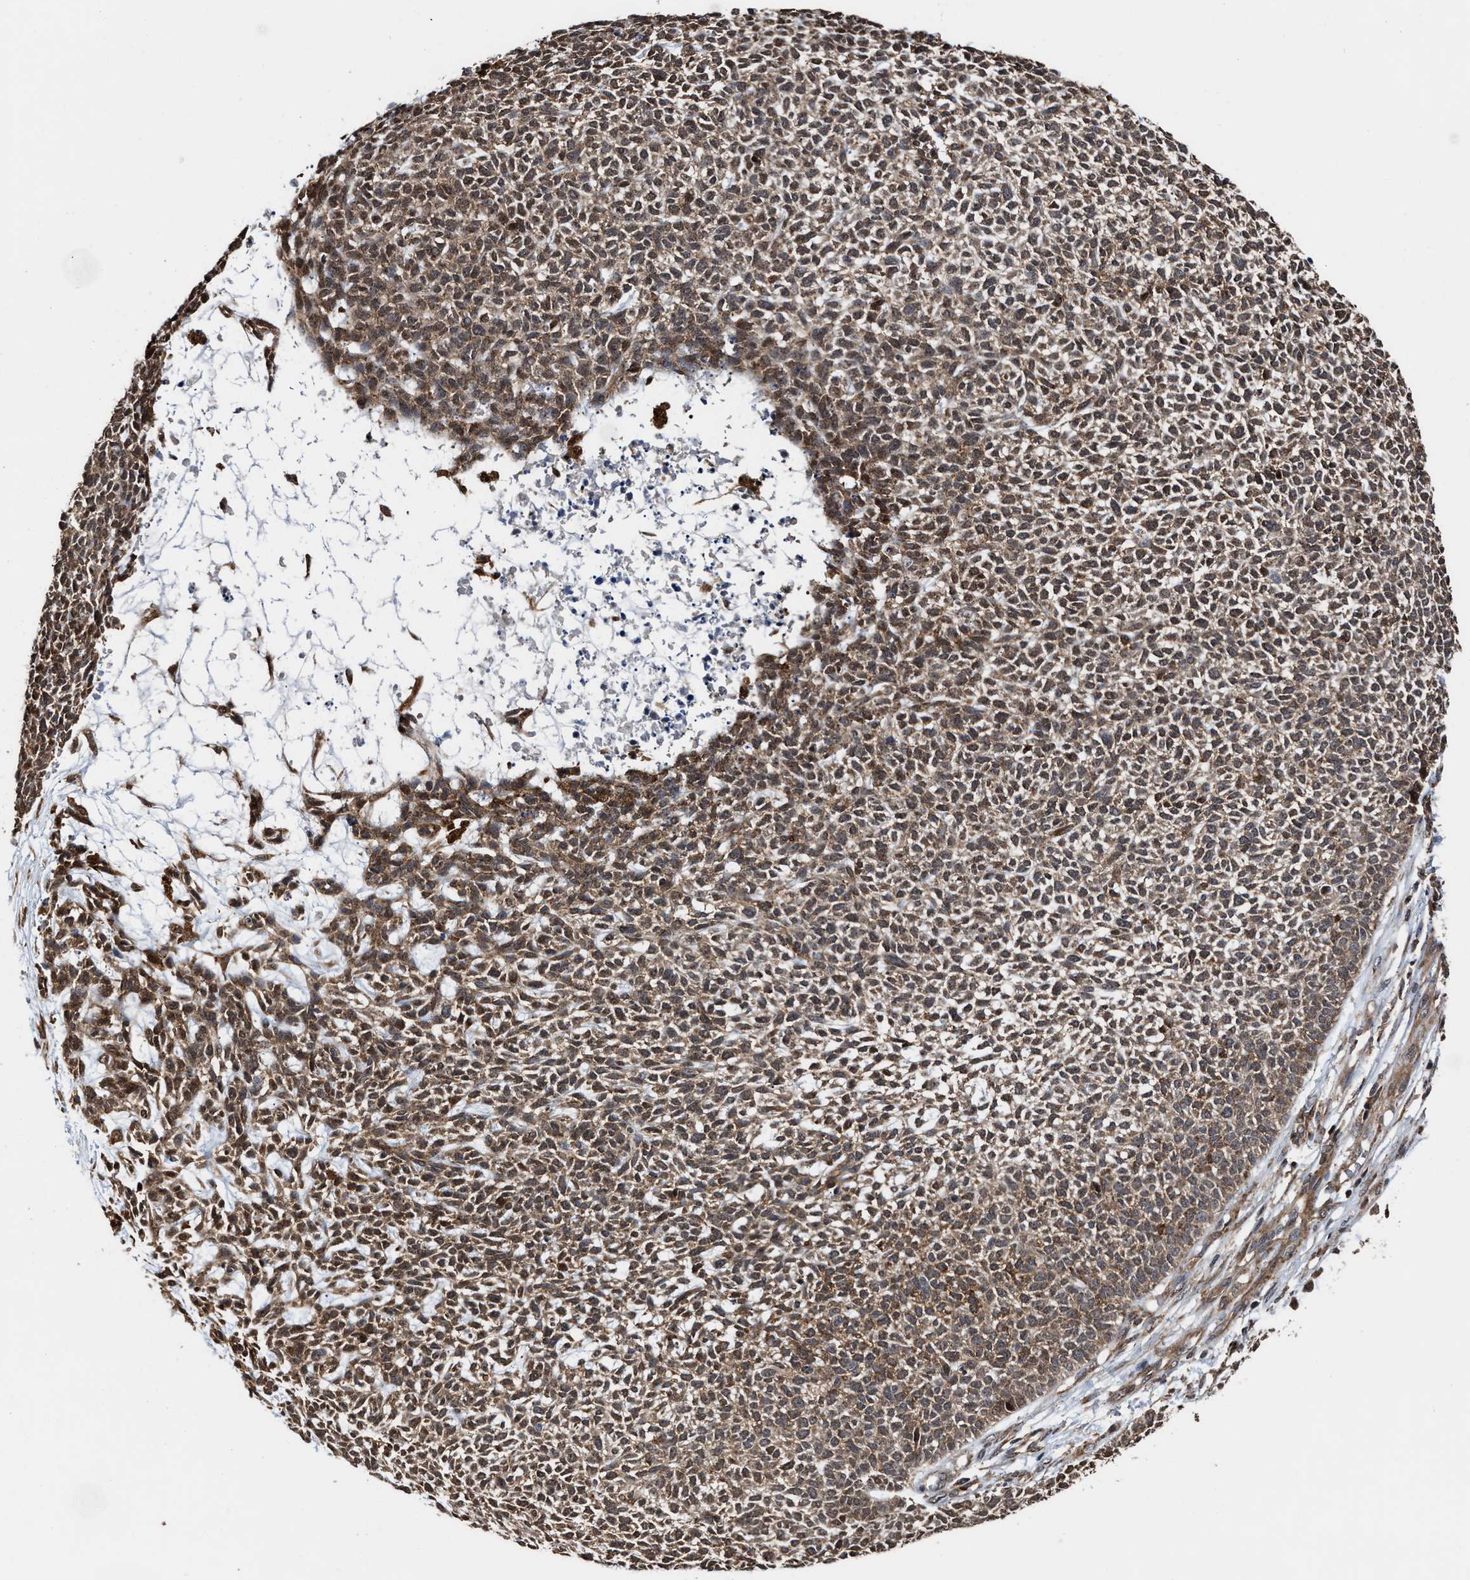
{"staining": {"intensity": "moderate", "quantity": ">75%", "location": "cytoplasmic/membranous,nuclear"}, "tissue": "skin cancer", "cell_type": "Tumor cells", "image_type": "cancer", "snomed": [{"axis": "morphology", "description": "Basal cell carcinoma"}, {"axis": "topography", "description": "Skin"}], "caption": "This micrograph exhibits IHC staining of human skin cancer (basal cell carcinoma), with medium moderate cytoplasmic/membranous and nuclear staining in about >75% of tumor cells.", "gene": "SEPTIN2", "patient": {"sex": "female", "age": 84}}